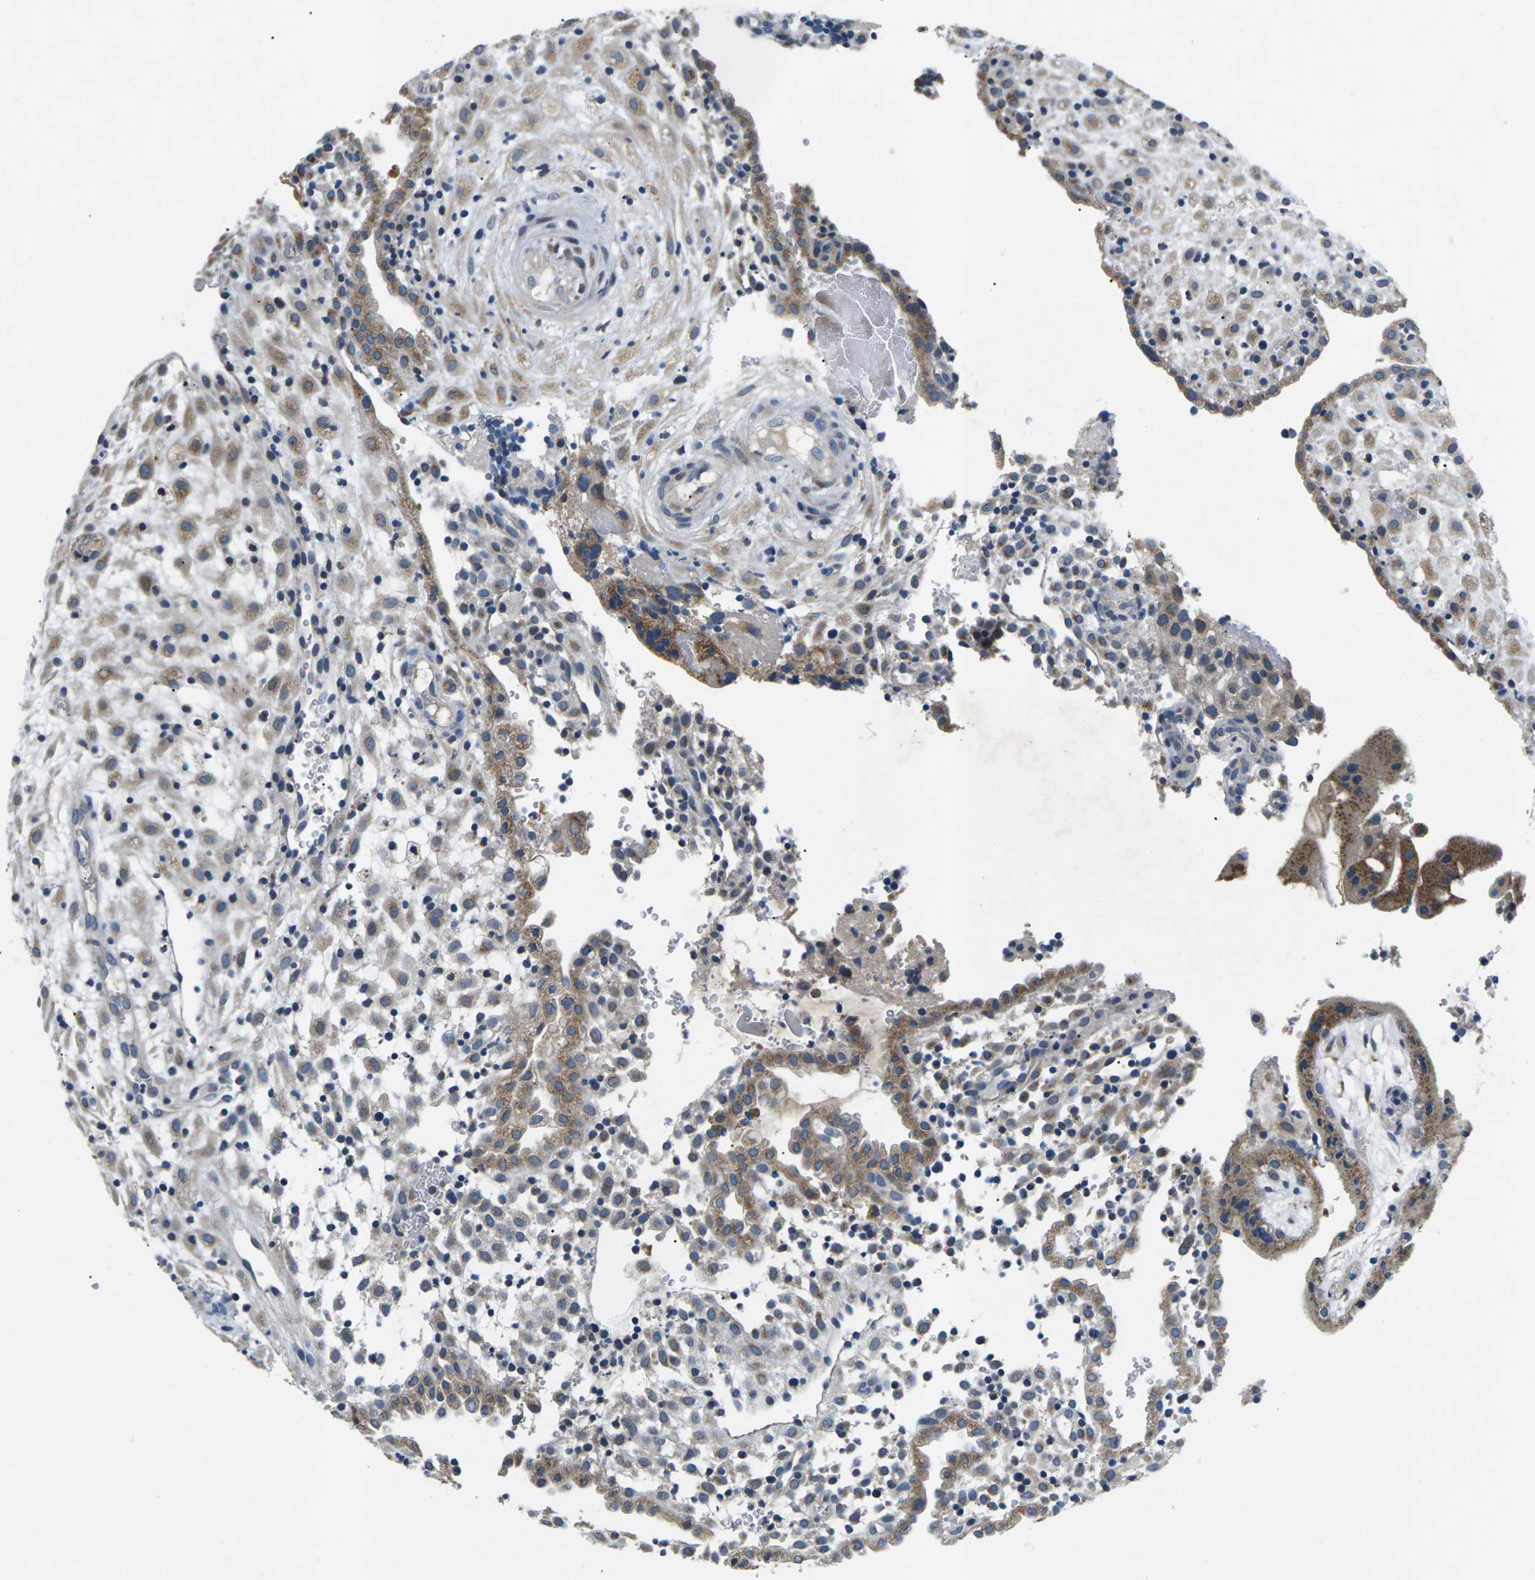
{"staining": {"intensity": "moderate", "quantity": ">75%", "location": "cytoplasmic/membranous"}, "tissue": "placenta", "cell_type": "Decidual cells", "image_type": "normal", "snomed": [{"axis": "morphology", "description": "Normal tissue, NOS"}, {"axis": "topography", "description": "Placenta"}], "caption": "Moderate cytoplasmic/membranous staining is seen in approximately >75% of decidual cells in normal placenta.", "gene": "ERGIC3", "patient": {"sex": "female", "age": 18}}